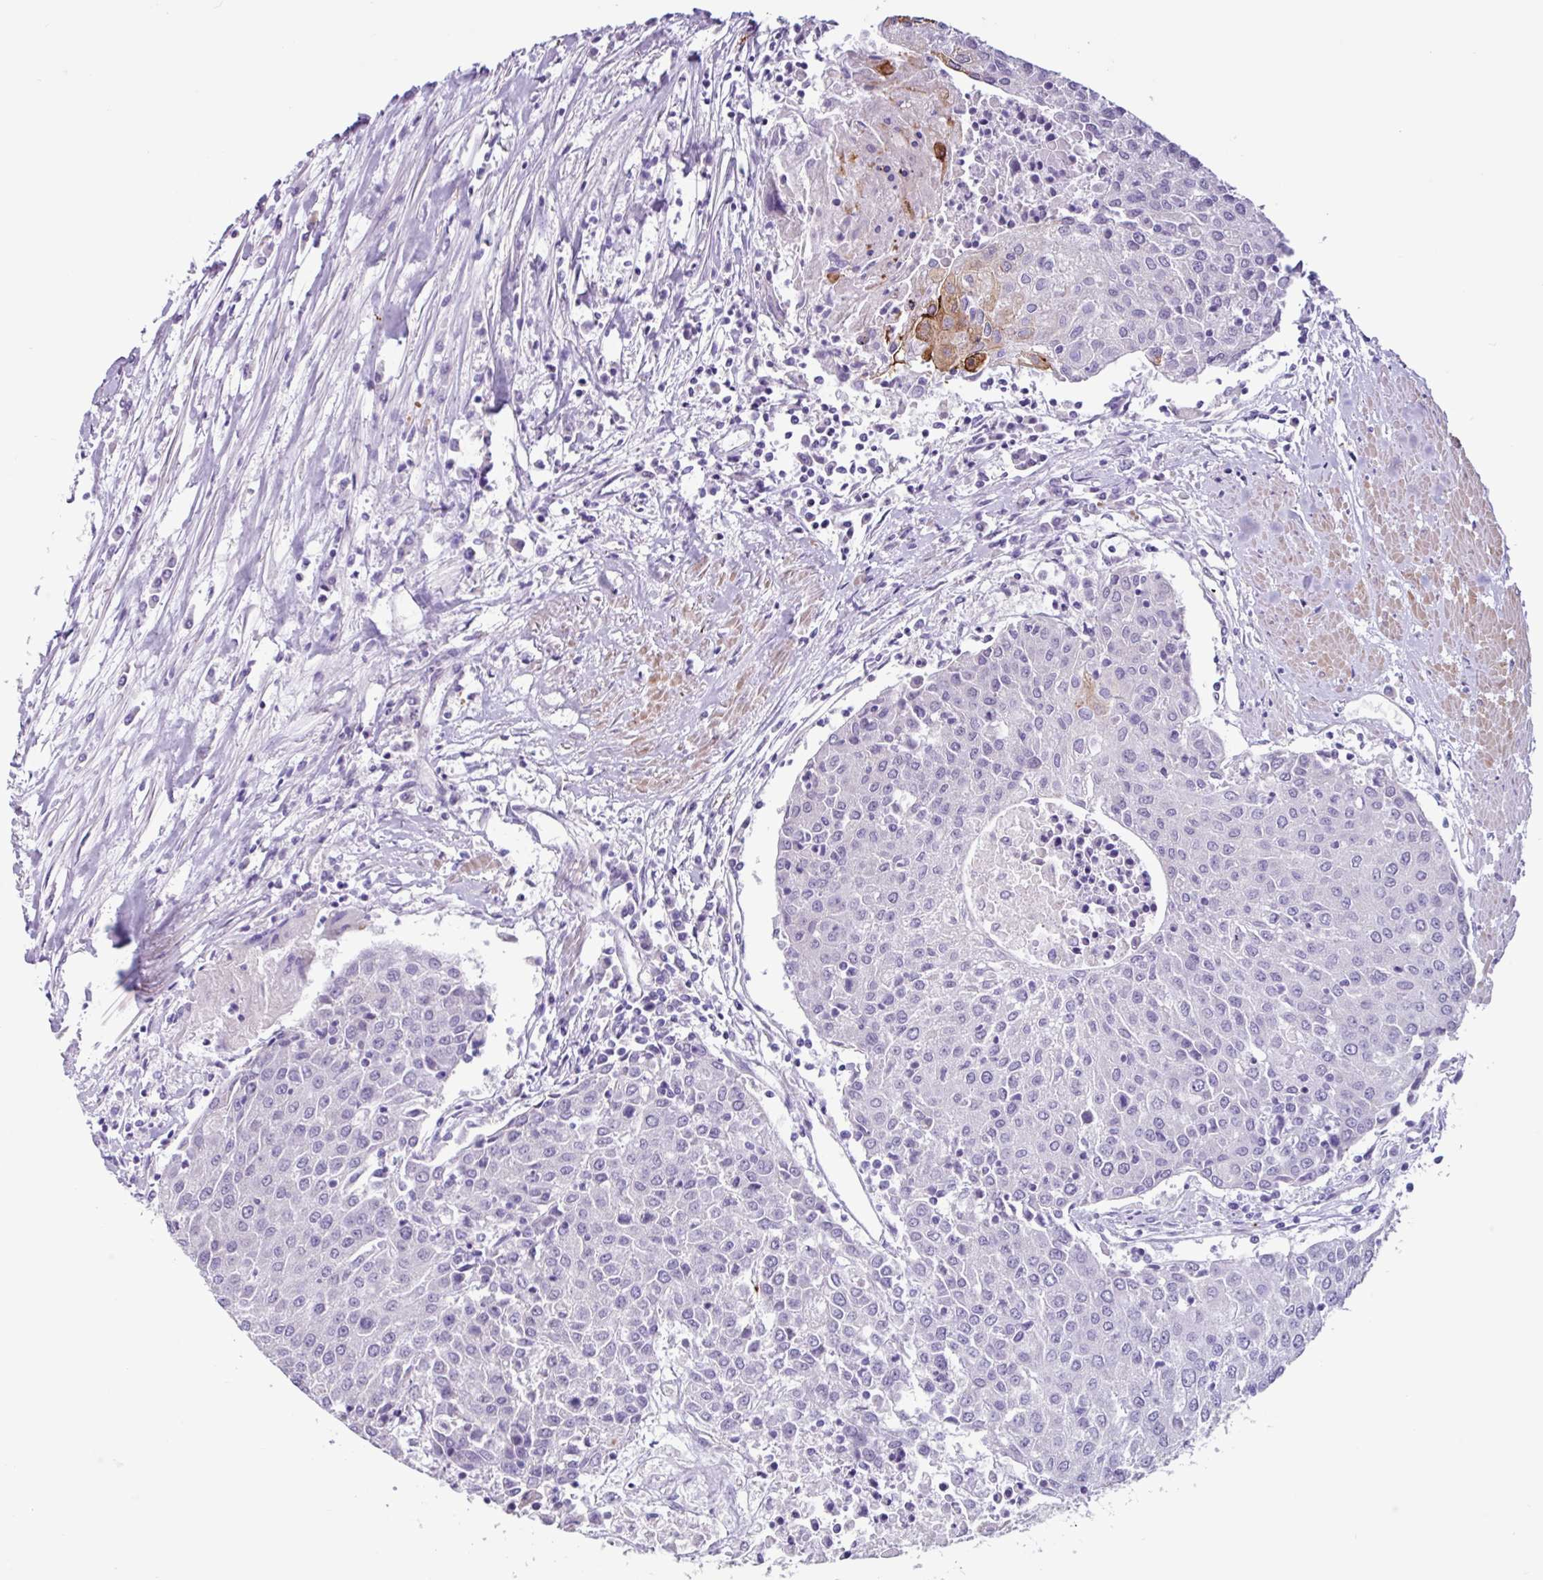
{"staining": {"intensity": "negative", "quantity": "none", "location": "none"}, "tissue": "urothelial cancer", "cell_type": "Tumor cells", "image_type": "cancer", "snomed": [{"axis": "morphology", "description": "Urothelial carcinoma, High grade"}, {"axis": "topography", "description": "Urinary bladder"}], "caption": "This histopathology image is of urothelial carcinoma (high-grade) stained with IHC to label a protein in brown with the nuclei are counter-stained blue. There is no expression in tumor cells.", "gene": "OTX1", "patient": {"sex": "female", "age": 85}}